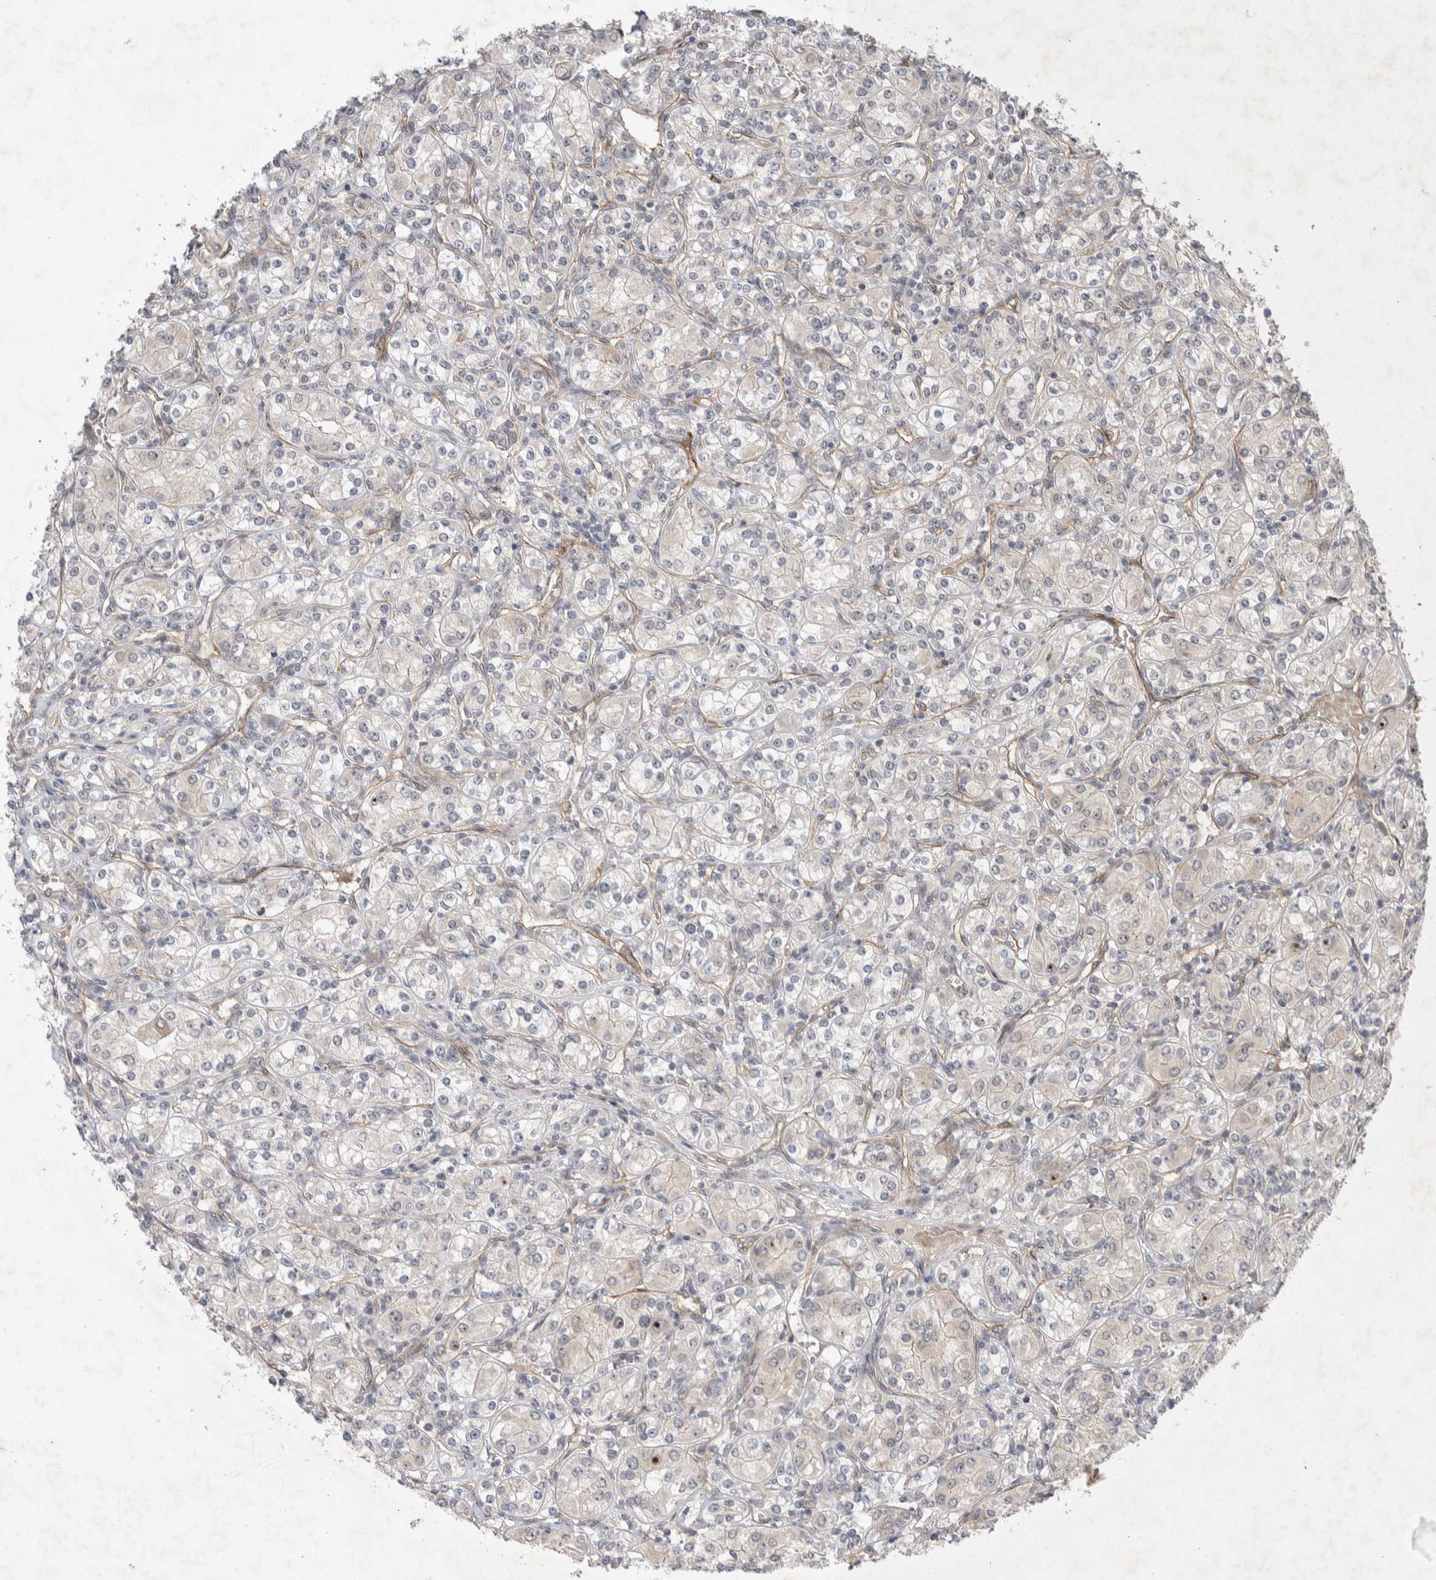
{"staining": {"intensity": "negative", "quantity": "none", "location": "none"}, "tissue": "renal cancer", "cell_type": "Tumor cells", "image_type": "cancer", "snomed": [{"axis": "morphology", "description": "Adenocarcinoma, NOS"}, {"axis": "topography", "description": "Kidney"}], "caption": "This is an IHC image of adenocarcinoma (renal). There is no expression in tumor cells.", "gene": "ZNF704", "patient": {"sex": "male", "age": 77}}